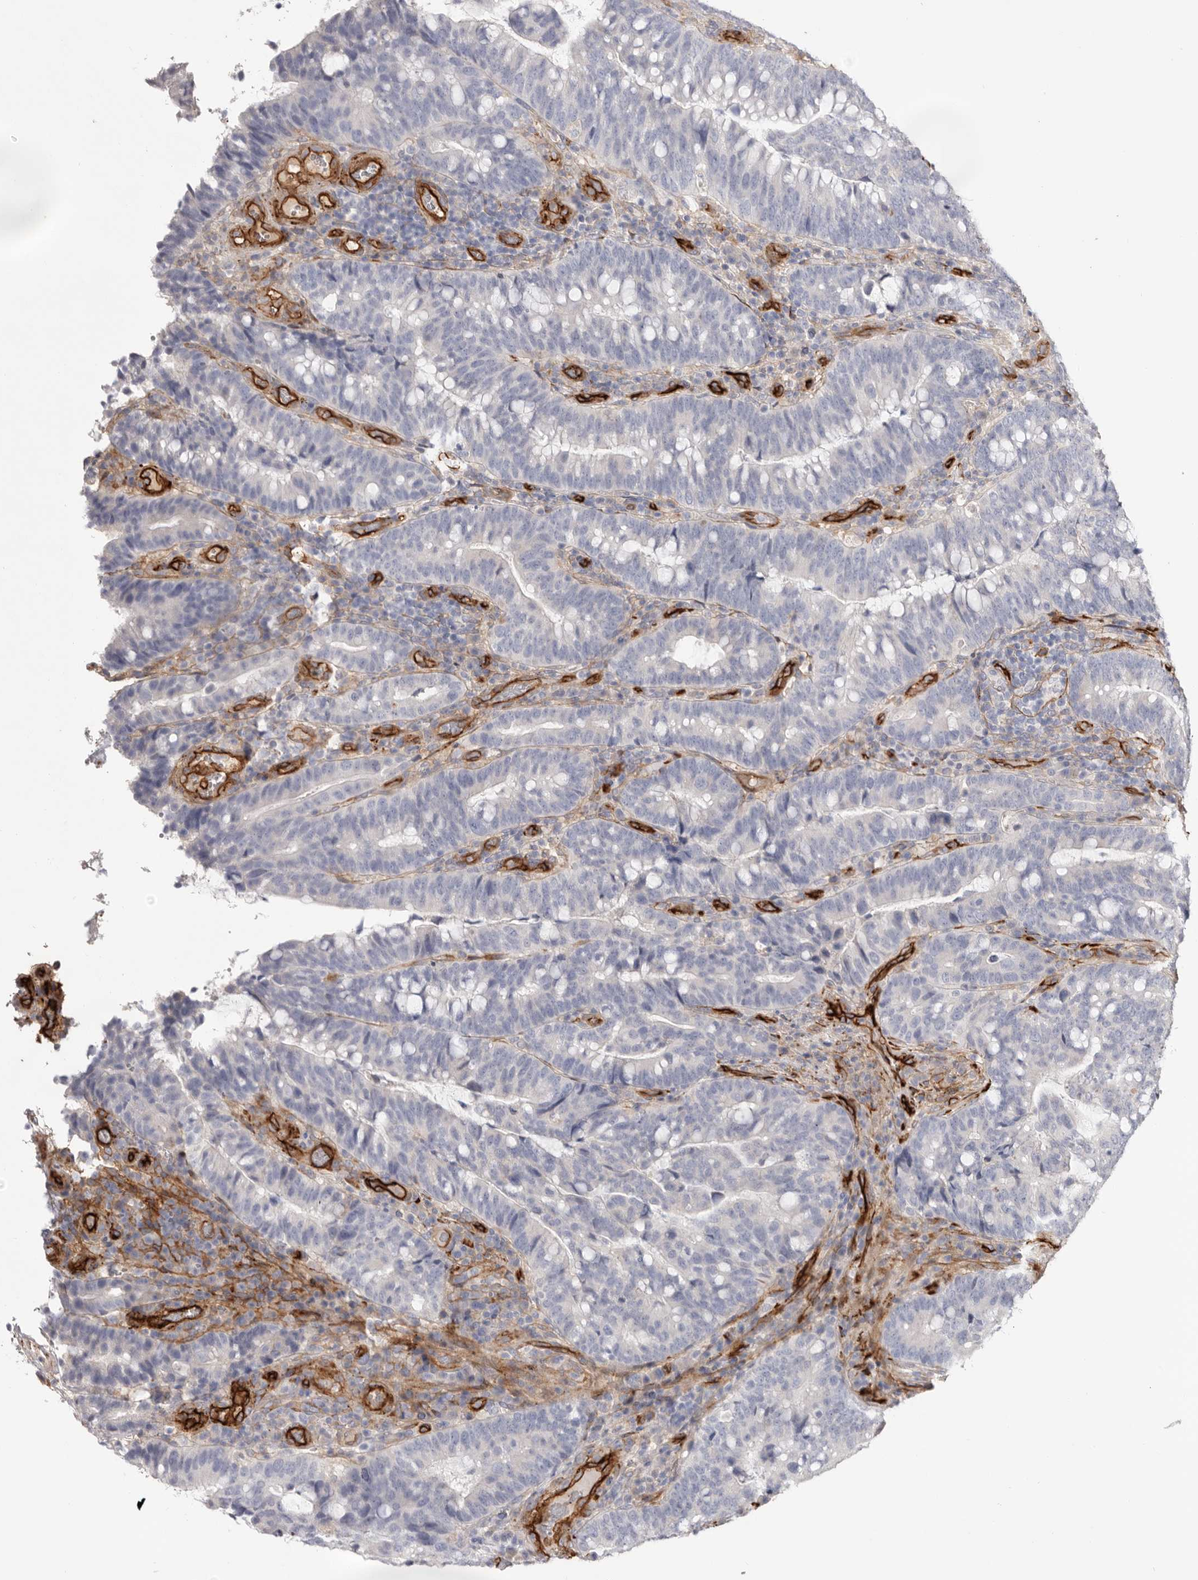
{"staining": {"intensity": "negative", "quantity": "none", "location": "none"}, "tissue": "colorectal cancer", "cell_type": "Tumor cells", "image_type": "cancer", "snomed": [{"axis": "morphology", "description": "Adenocarcinoma, NOS"}, {"axis": "topography", "description": "Colon"}], "caption": "Tumor cells show no significant protein staining in colorectal cancer (adenocarcinoma).", "gene": "LRRC66", "patient": {"sex": "female", "age": 66}}